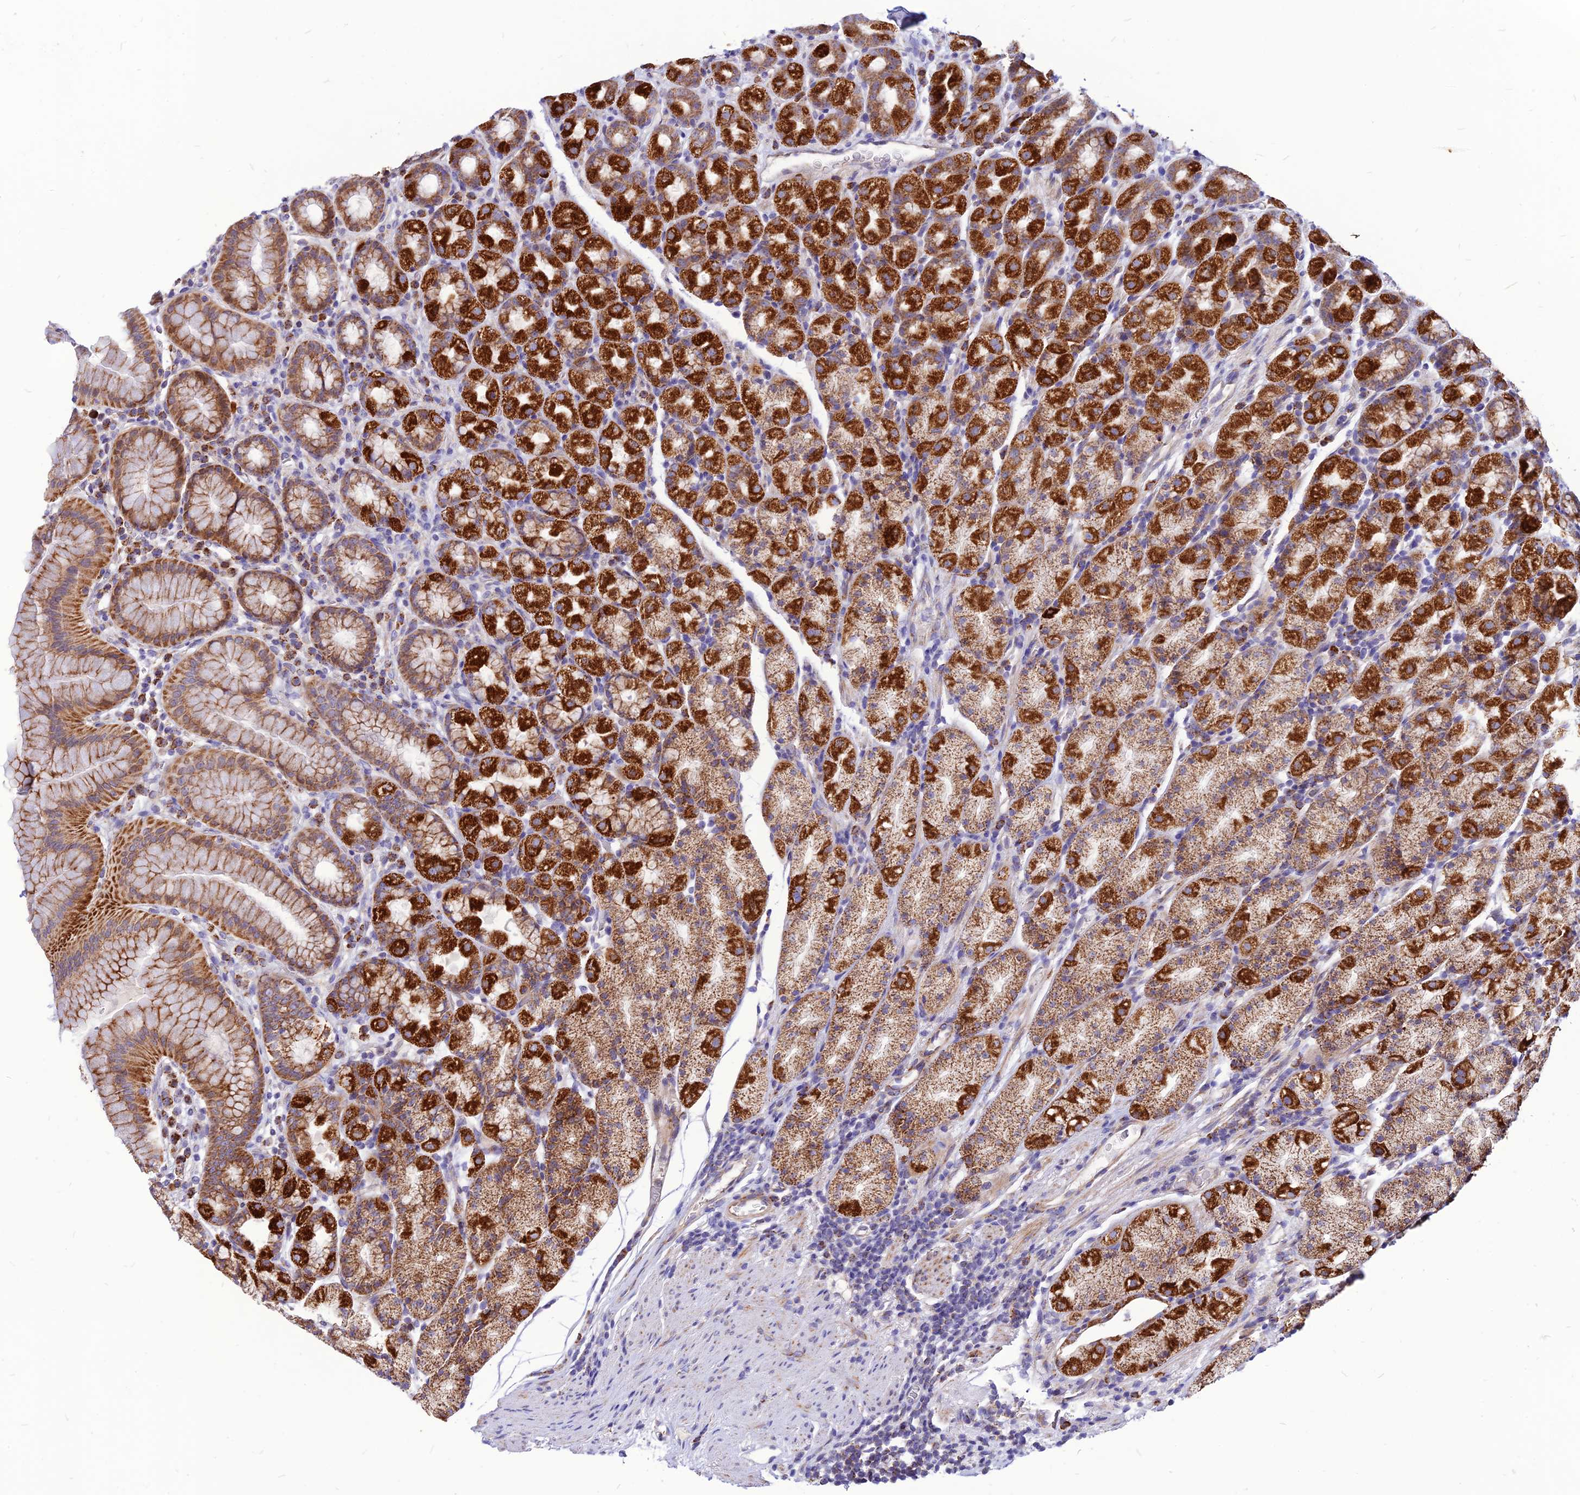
{"staining": {"intensity": "strong", "quantity": ">75%", "location": "cytoplasmic/membranous"}, "tissue": "stomach", "cell_type": "Glandular cells", "image_type": "normal", "snomed": [{"axis": "morphology", "description": "Normal tissue, NOS"}, {"axis": "topography", "description": "Stomach, upper"}, {"axis": "topography", "description": "Stomach, lower"}, {"axis": "topography", "description": "Small intestine"}], "caption": "Protein expression analysis of benign stomach reveals strong cytoplasmic/membranous expression in about >75% of glandular cells.", "gene": "ECI1", "patient": {"sex": "male", "age": 68}}